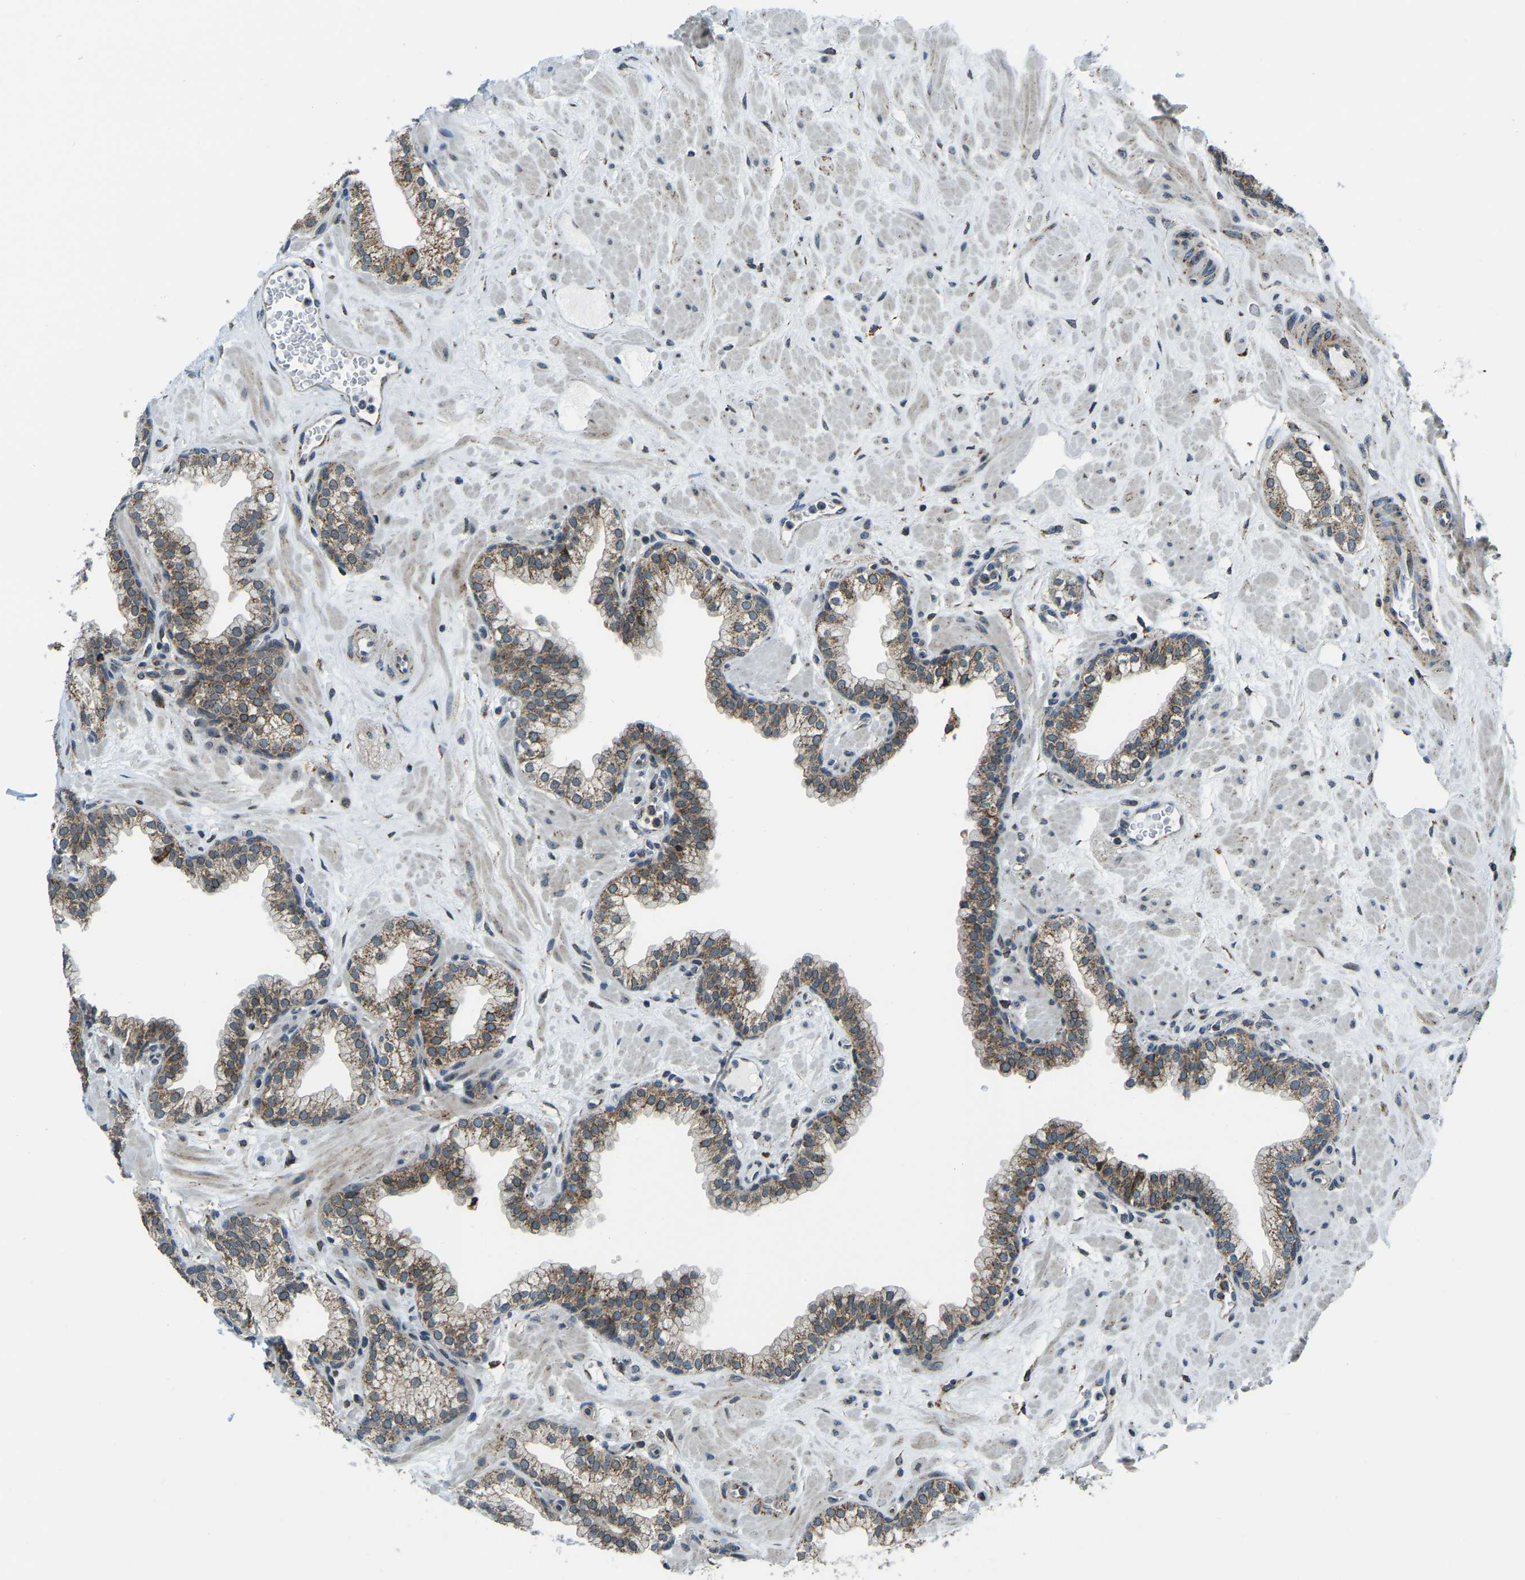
{"staining": {"intensity": "moderate", "quantity": ">75%", "location": "cytoplasmic/membranous"}, "tissue": "prostate", "cell_type": "Glandular cells", "image_type": "normal", "snomed": [{"axis": "morphology", "description": "Normal tissue, NOS"}, {"axis": "morphology", "description": "Urothelial carcinoma, Low grade"}, {"axis": "topography", "description": "Urinary bladder"}, {"axis": "topography", "description": "Prostate"}], "caption": "Prostate stained for a protein (brown) exhibits moderate cytoplasmic/membranous positive staining in approximately >75% of glandular cells.", "gene": "RBM33", "patient": {"sex": "male", "age": 60}}